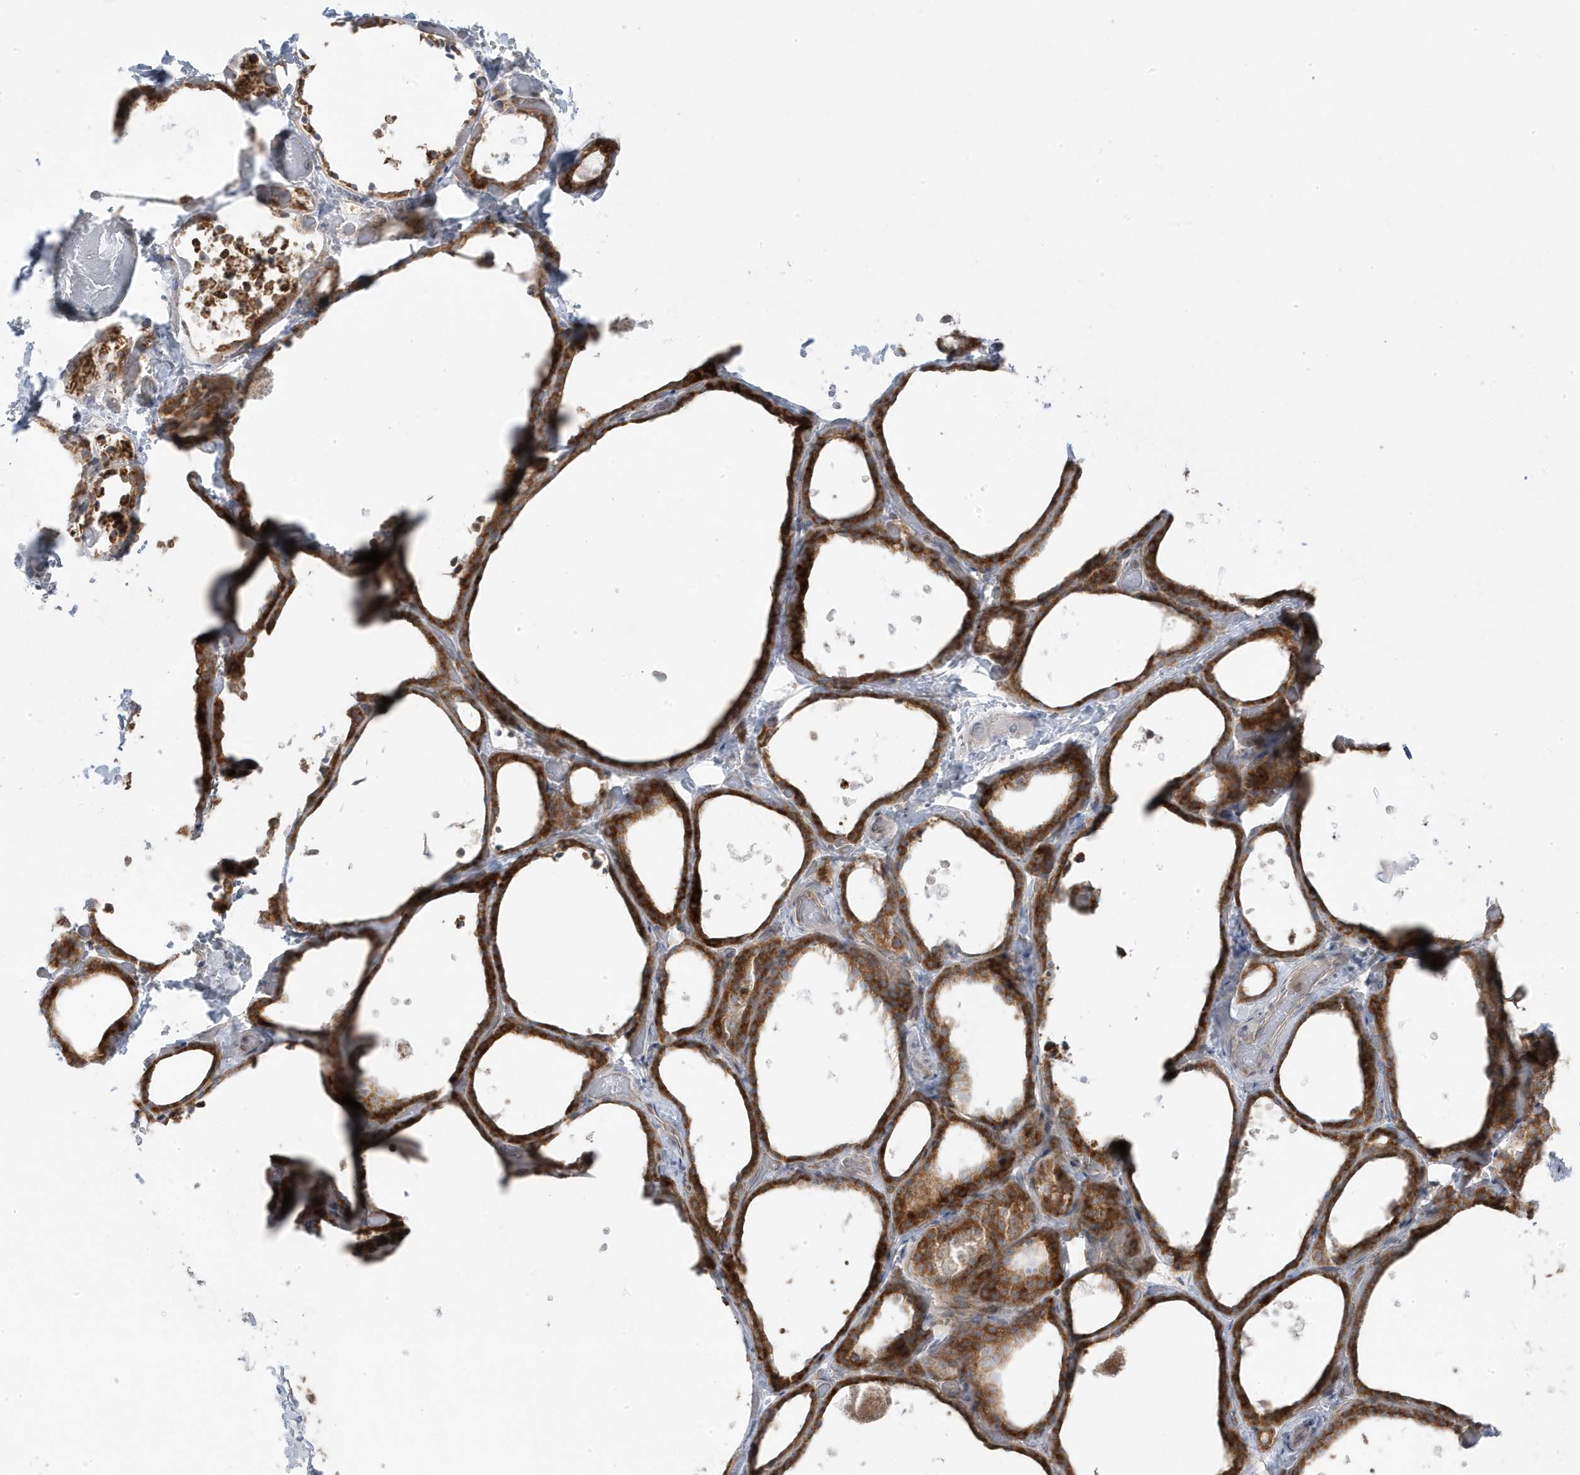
{"staining": {"intensity": "strong", "quantity": ">75%", "location": "cytoplasmic/membranous"}, "tissue": "thyroid gland", "cell_type": "Glandular cells", "image_type": "normal", "snomed": [{"axis": "morphology", "description": "Normal tissue, NOS"}, {"axis": "topography", "description": "Thyroid gland"}], "caption": "Immunohistochemical staining of normal human thyroid gland exhibits strong cytoplasmic/membranous protein positivity in about >75% of glandular cells. The protein is shown in brown color, while the nuclei are stained blue.", "gene": "ZNF654", "patient": {"sex": "female", "age": 44}}